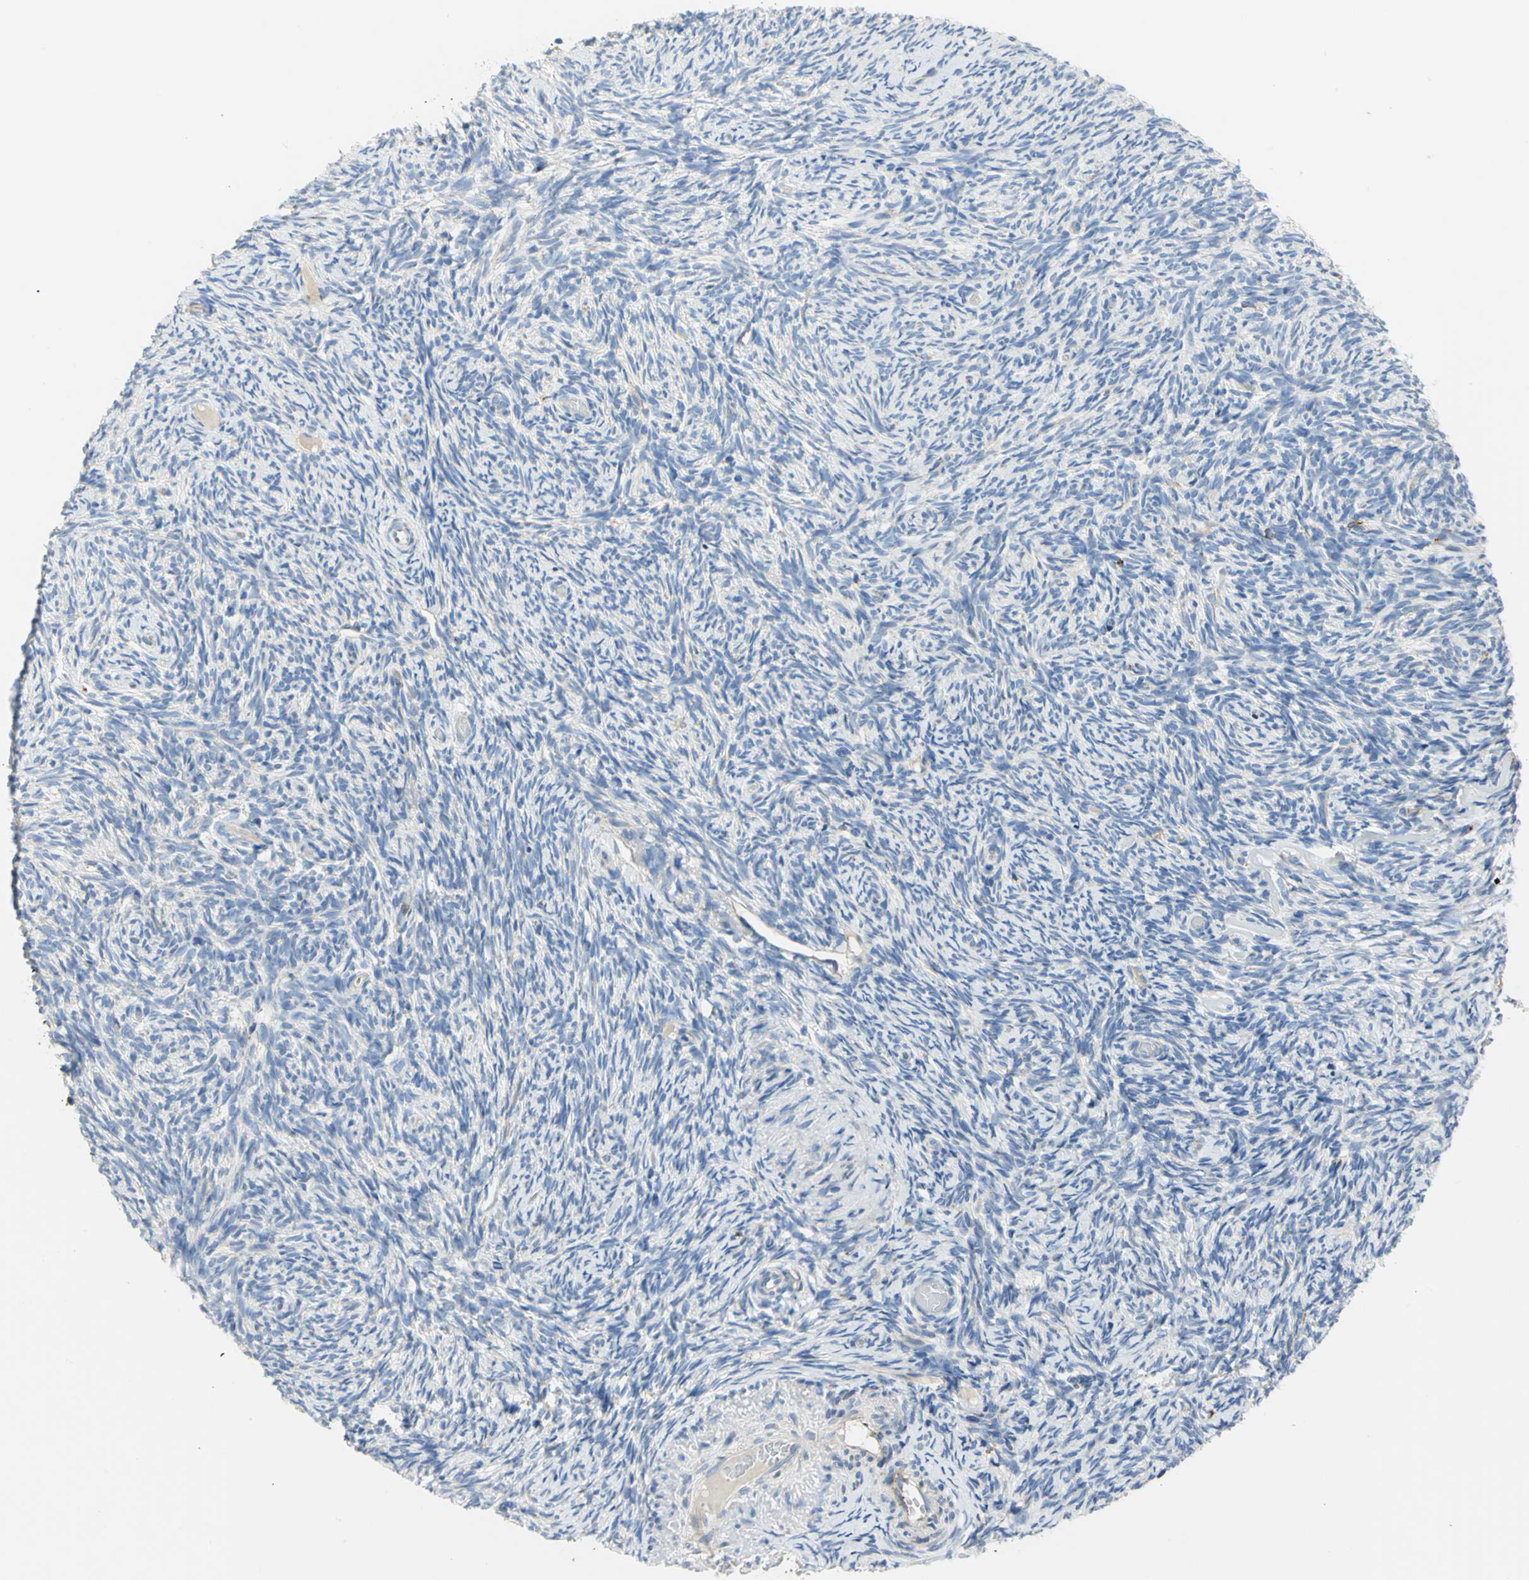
{"staining": {"intensity": "negative", "quantity": "none", "location": "none"}, "tissue": "ovary", "cell_type": "Ovarian stroma cells", "image_type": "normal", "snomed": [{"axis": "morphology", "description": "Normal tissue, NOS"}, {"axis": "topography", "description": "Ovary"}], "caption": "The immunohistochemistry (IHC) histopathology image has no significant staining in ovarian stroma cells of ovary.", "gene": "TULP4", "patient": {"sex": "female", "age": 60}}